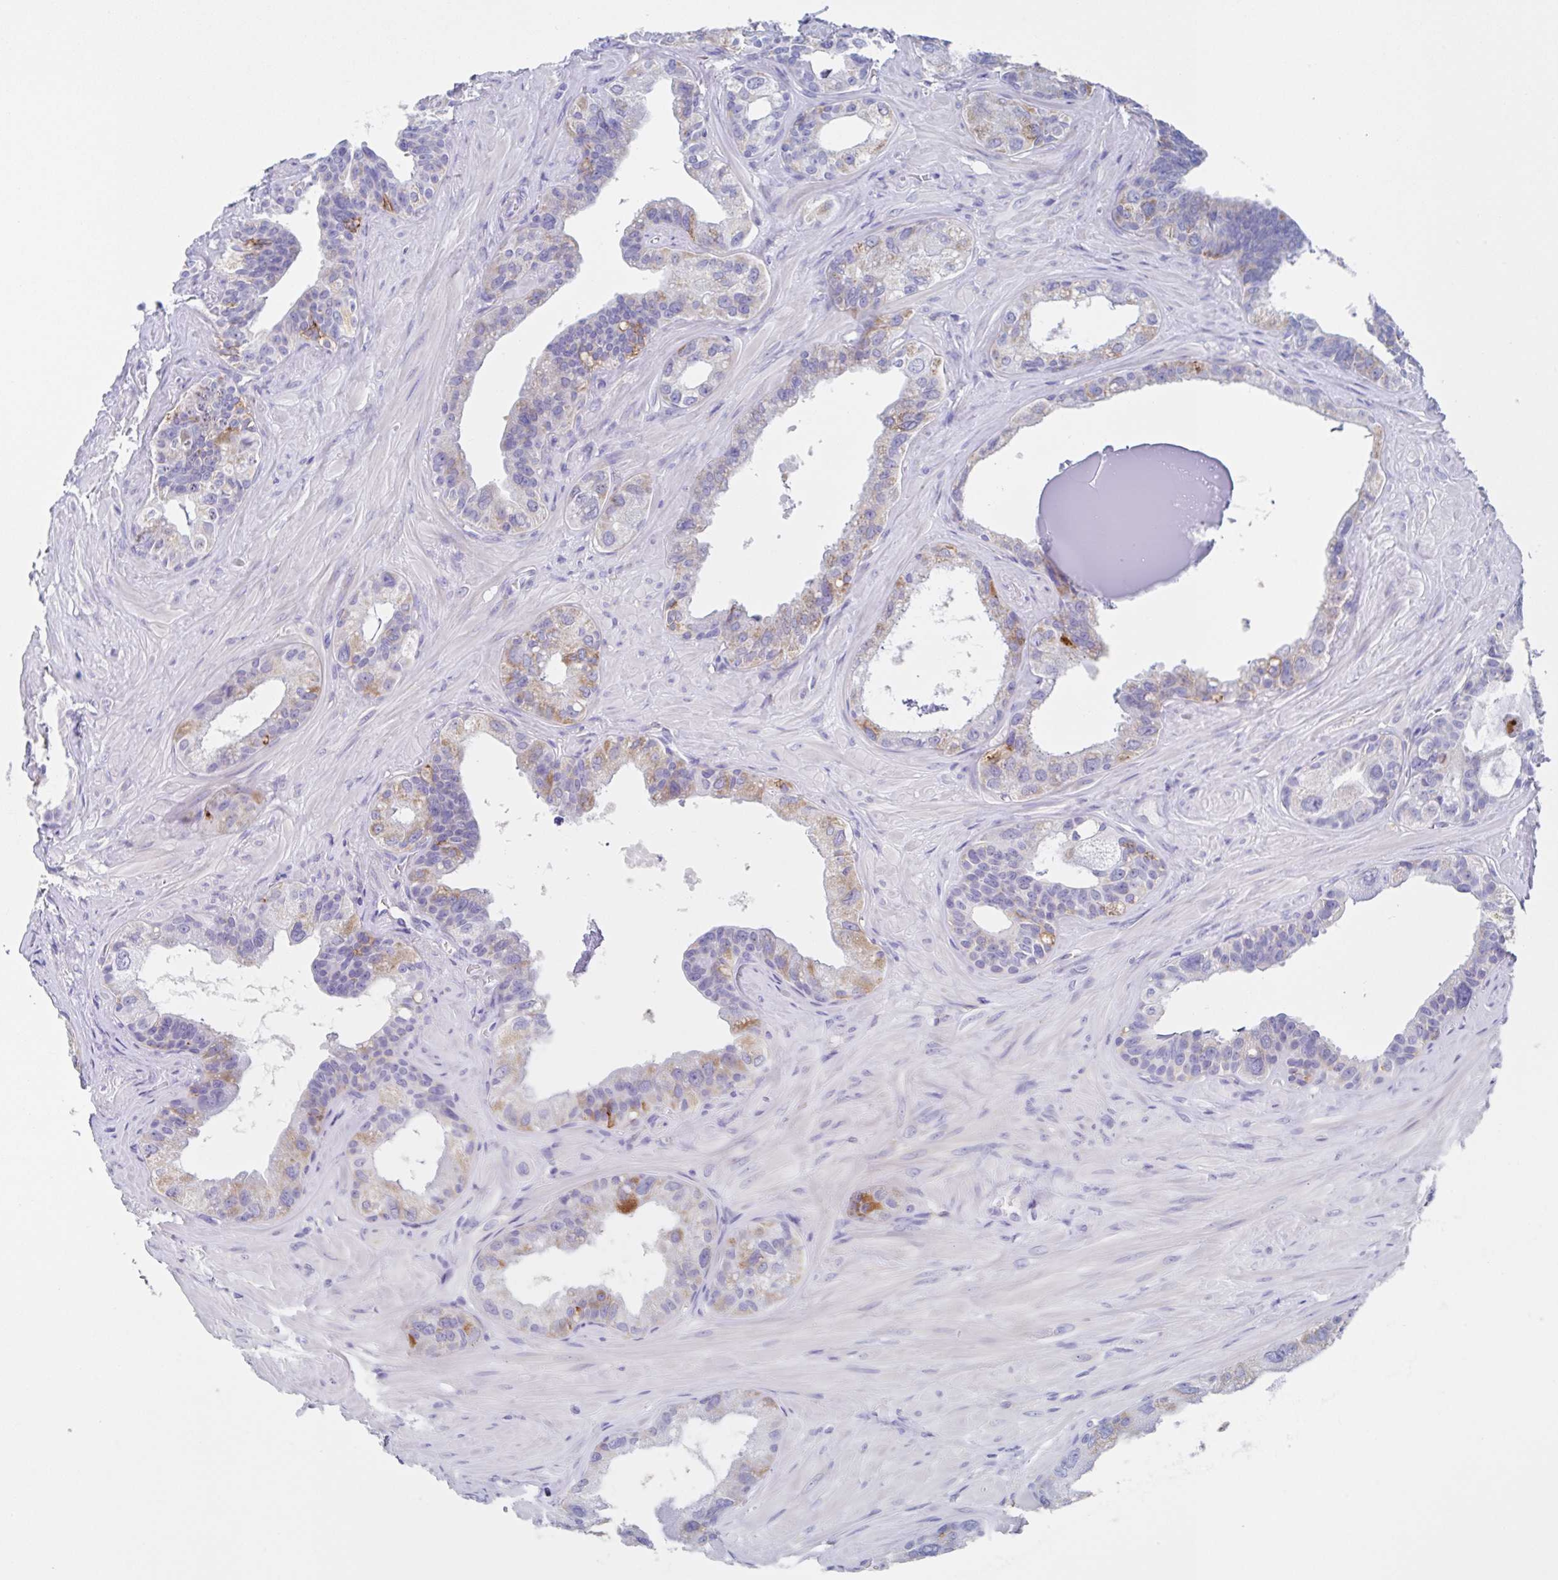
{"staining": {"intensity": "strong", "quantity": "<25%", "location": "cytoplasmic/membranous"}, "tissue": "seminal vesicle", "cell_type": "Glandular cells", "image_type": "normal", "snomed": [{"axis": "morphology", "description": "Normal tissue, NOS"}, {"axis": "topography", "description": "Seminal veicle"}, {"axis": "topography", "description": "Peripheral nerve tissue"}], "caption": "A medium amount of strong cytoplasmic/membranous positivity is appreciated in approximately <25% of glandular cells in unremarkable seminal vesicle.", "gene": "FCGR3A", "patient": {"sex": "male", "age": 76}}